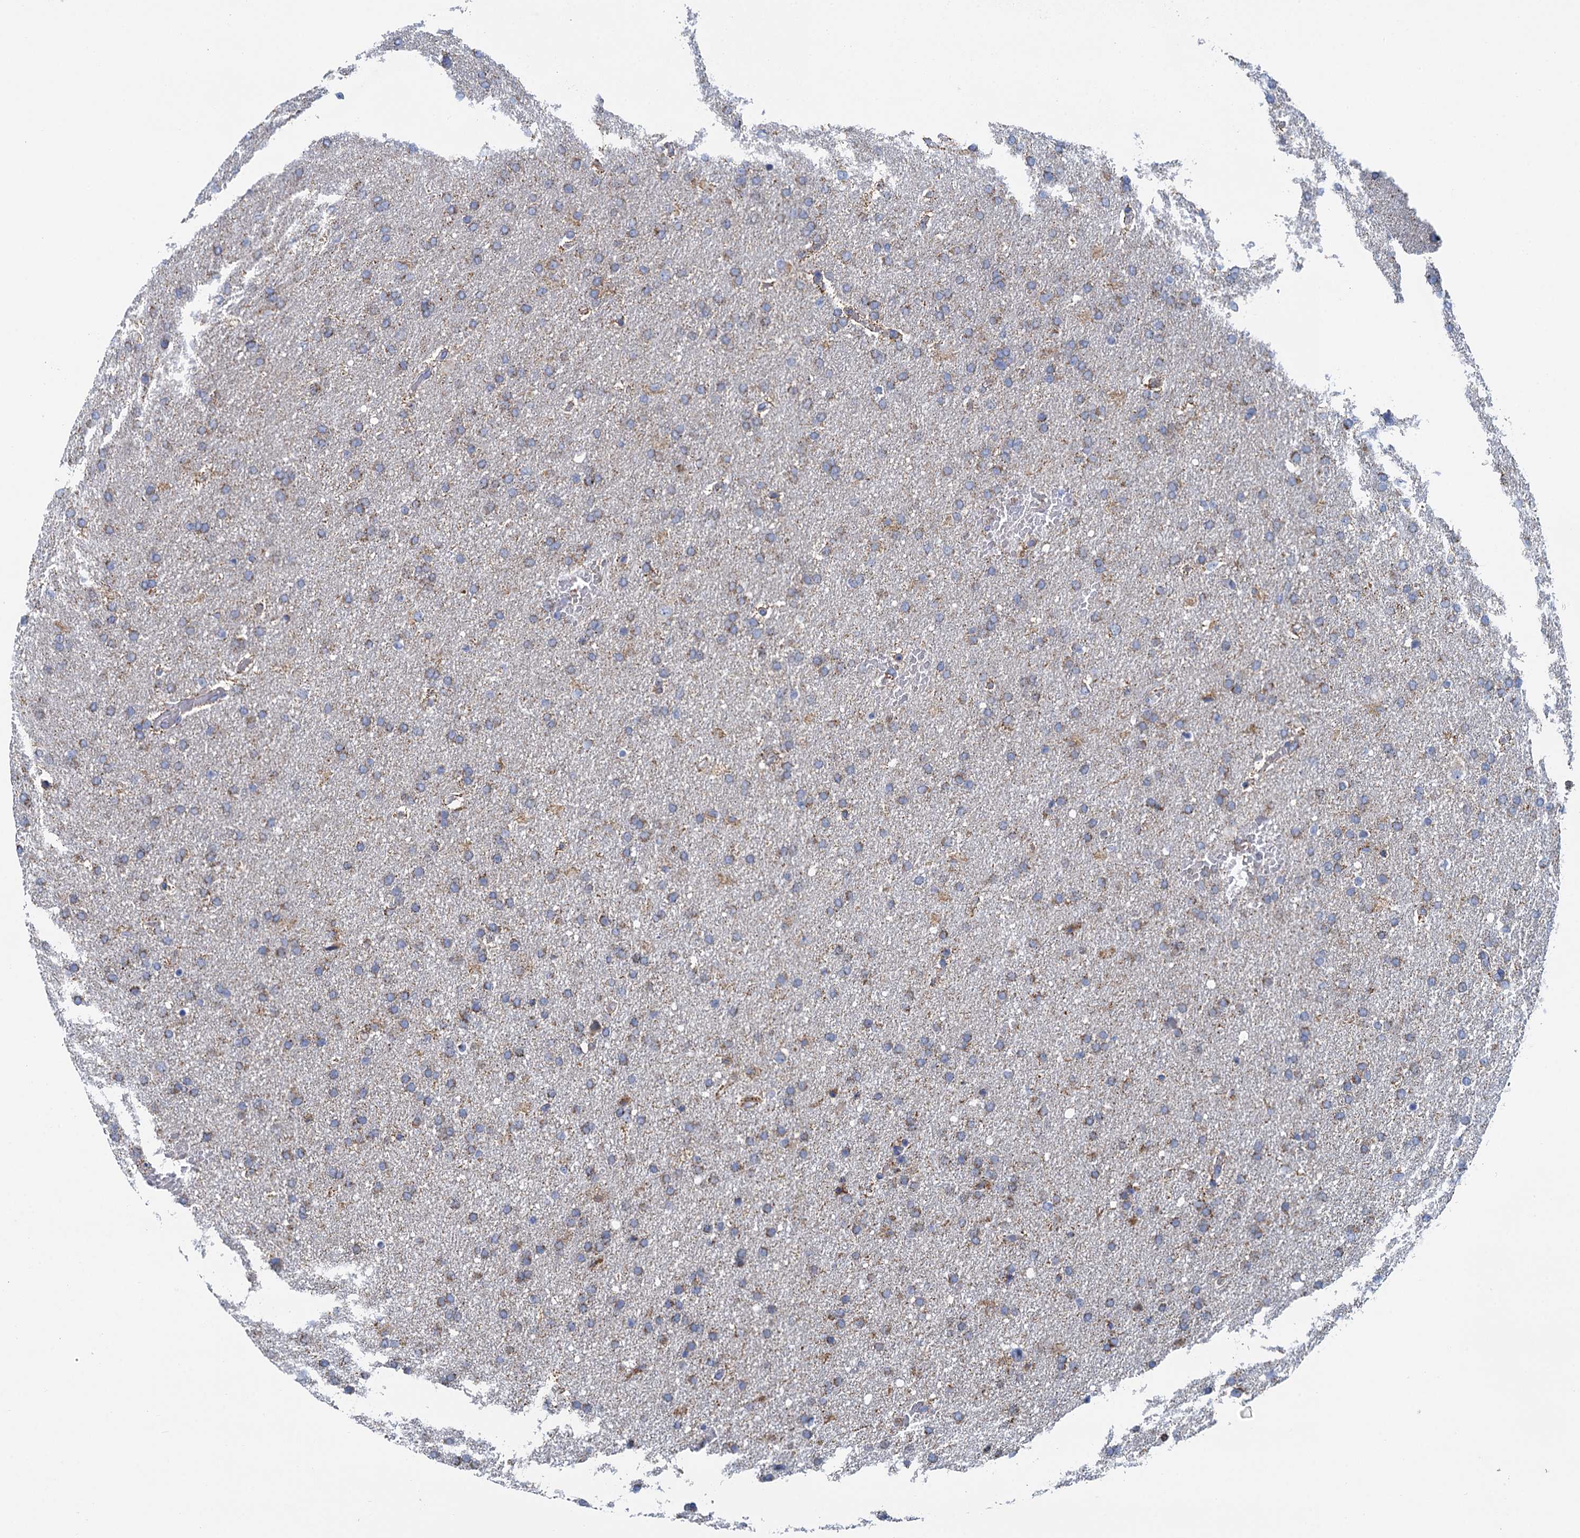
{"staining": {"intensity": "weak", "quantity": "<25%", "location": "cytoplasmic/membranous"}, "tissue": "glioma", "cell_type": "Tumor cells", "image_type": "cancer", "snomed": [{"axis": "morphology", "description": "Glioma, malignant, High grade"}, {"axis": "topography", "description": "Brain"}], "caption": "Glioma stained for a protein using immunohistochemistry displays no staining tumor cells.", "gene": "CCP110", "patient": {"sex": "male", "age": 72}}